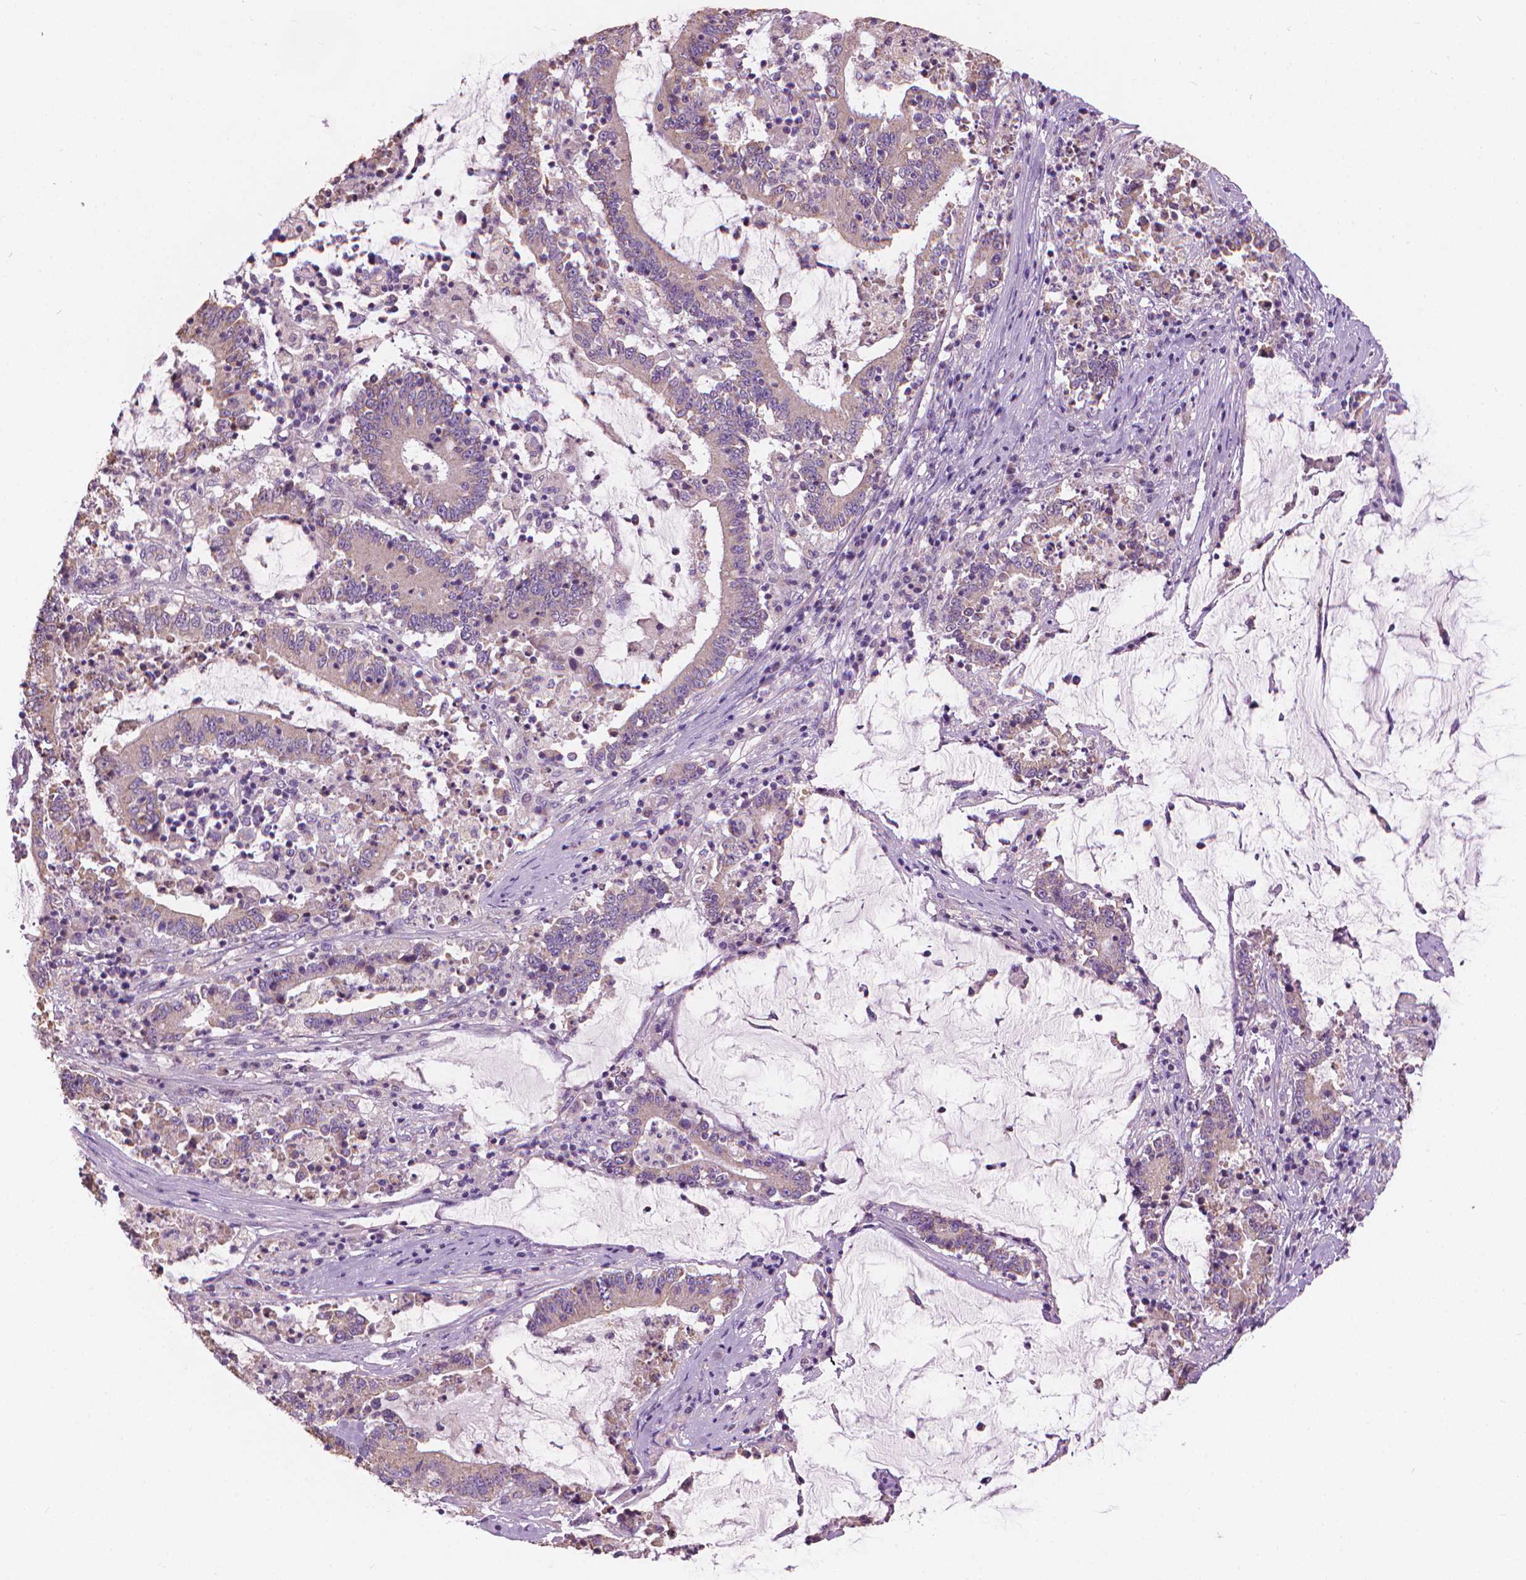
{"staining": {"intensity": "negative", "quantity": "none", "location": "none"}, "tissue": "stomach cancer", "cell_type": "Tumor cells", "image_type": "cancer", "snomed": [{"axis": "morphology", "description": "Adenocarcinoma, NOS"}, {"axis": "topography", "description": "Stomach, upper"}], "caption": "Image shows no significant protein staining in tumor cells of adenocarcinoma (stomach).", "gene": "TTC29", "patient": {"sex": "male", "age": 68}}